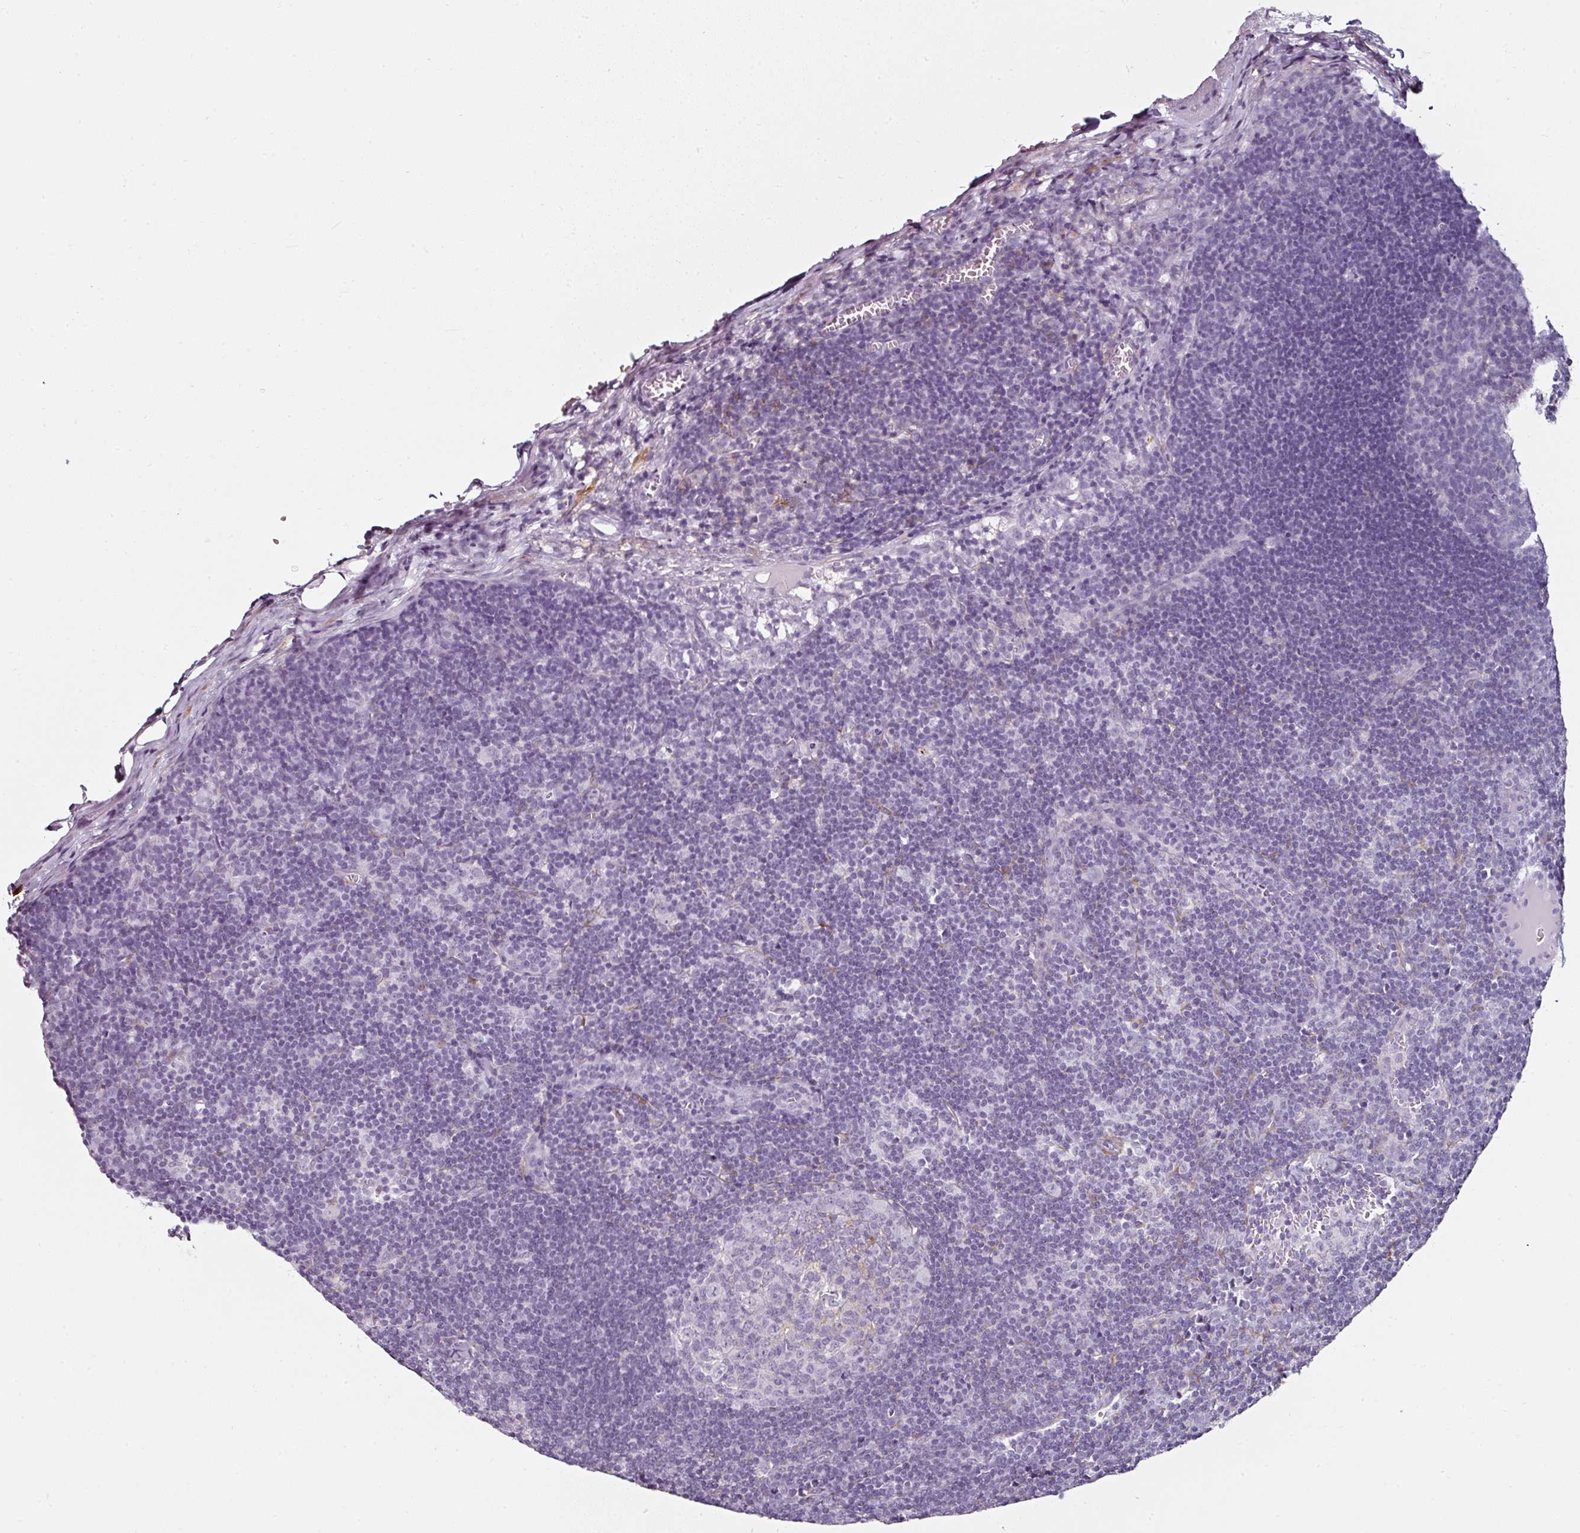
{"staining": {"intensity": "negative", "quantity": "none", "location": "none"}, "tissue": "lymph node", "cell_type": "Germinal center cells", "image_type": "normal", "snomed": [{"axis": "morphology", "description": "Normal tissue, NOS"}, {"axis": "topography", "description": "Lymph node"}], "caption": "Germinal center cells show no significant positivity in unremarkable lymph node. (IHC, brightfield microscopy, high magnification).", "gene": "CAP2", "patient": {"sex": "female", "age": 29}}